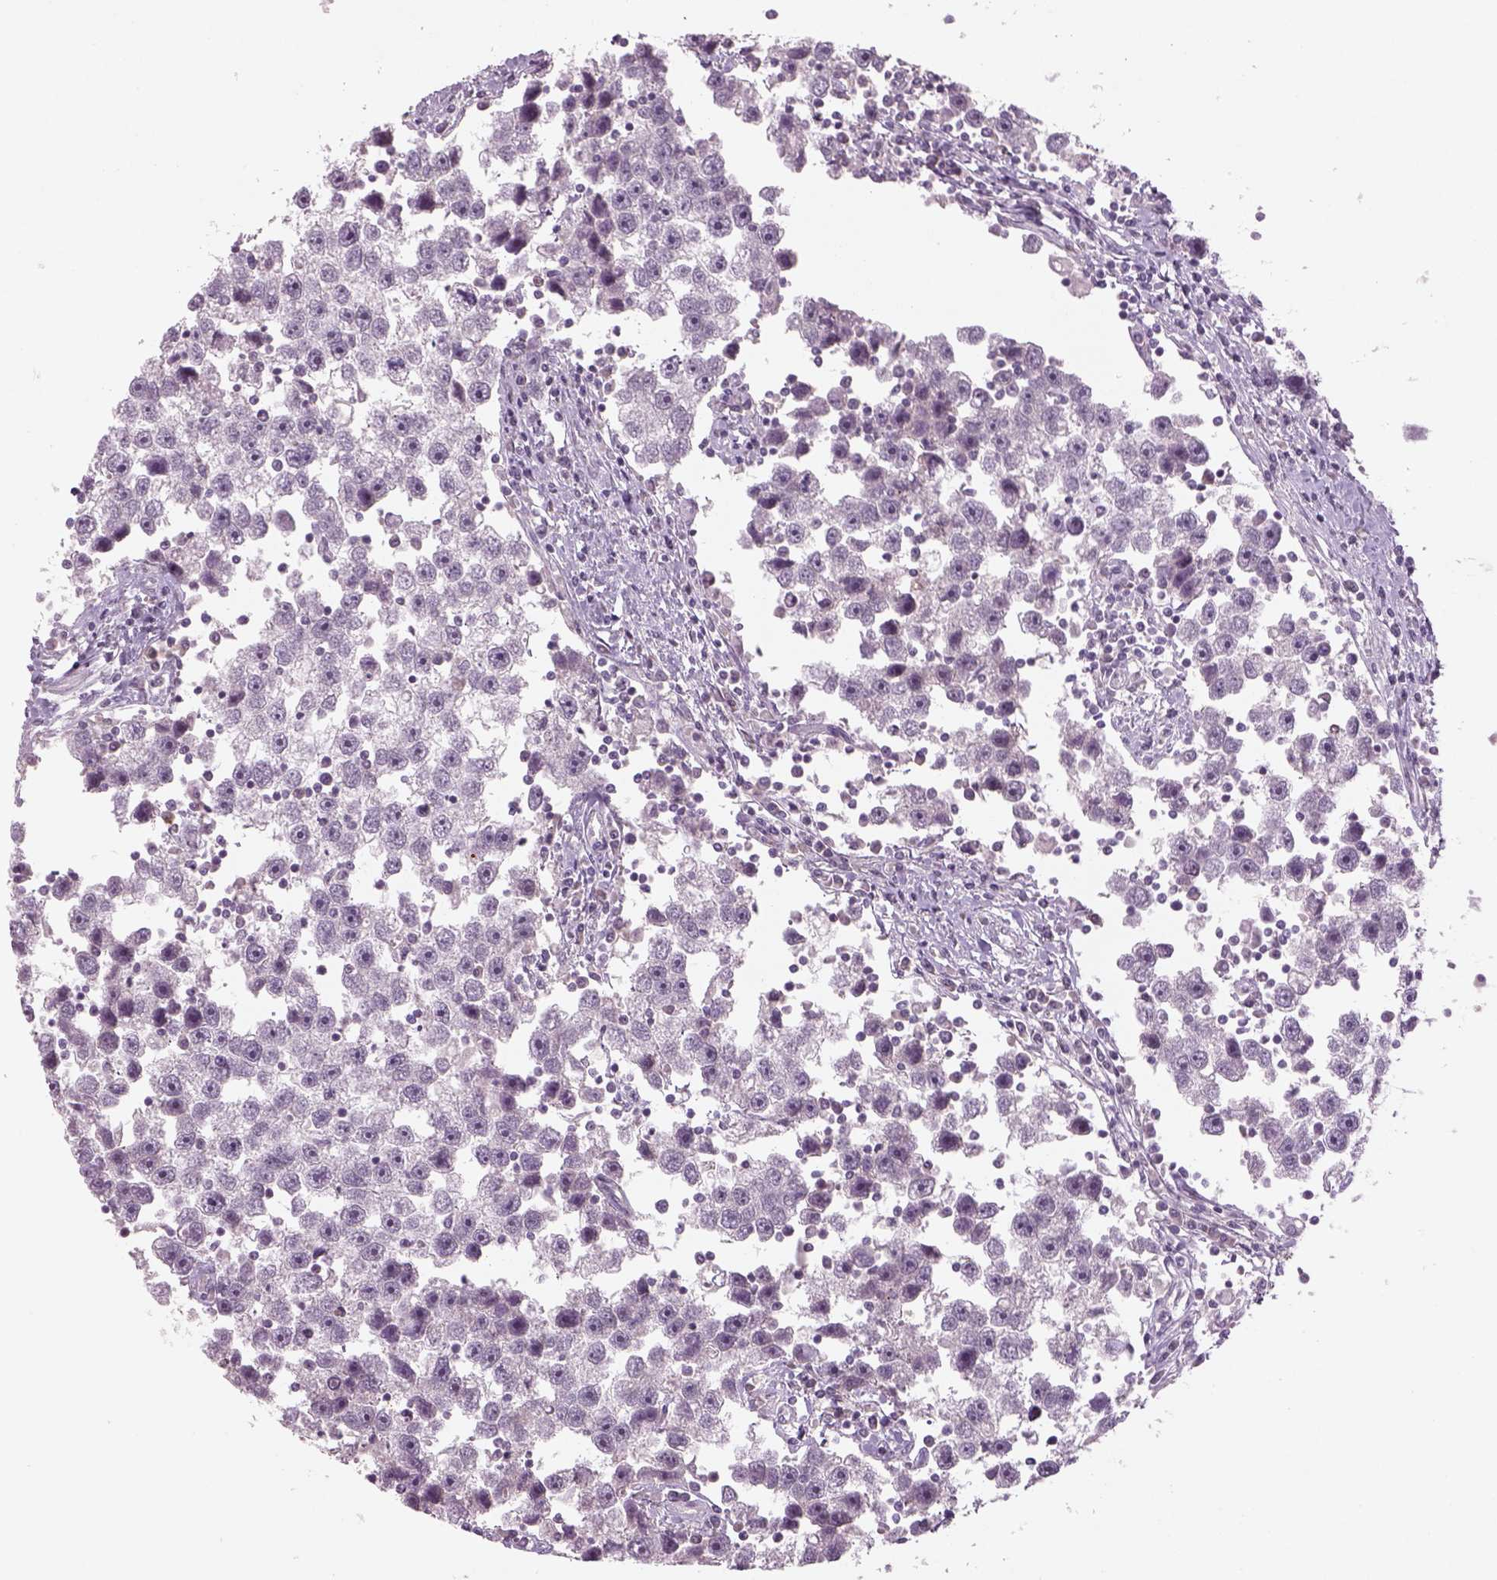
{"staining": {"intensity": "negative", "quantity": "none", "location": "none"}, "tissue": "testis cancer", "cell_type": "Tumor cells", "image_type": "cancer", "snomed": [{"axis": "morphology", "description": "Seminoma, NOS"}, {"axis": "topography", "description": "Testis"}], "caption": "Protein analysis of testis seminoma shows no significant staining in tumor cells. Nuclei are stained in blue.", "gene": "PENK", "patient": {"sex": "male", "age": 30}}